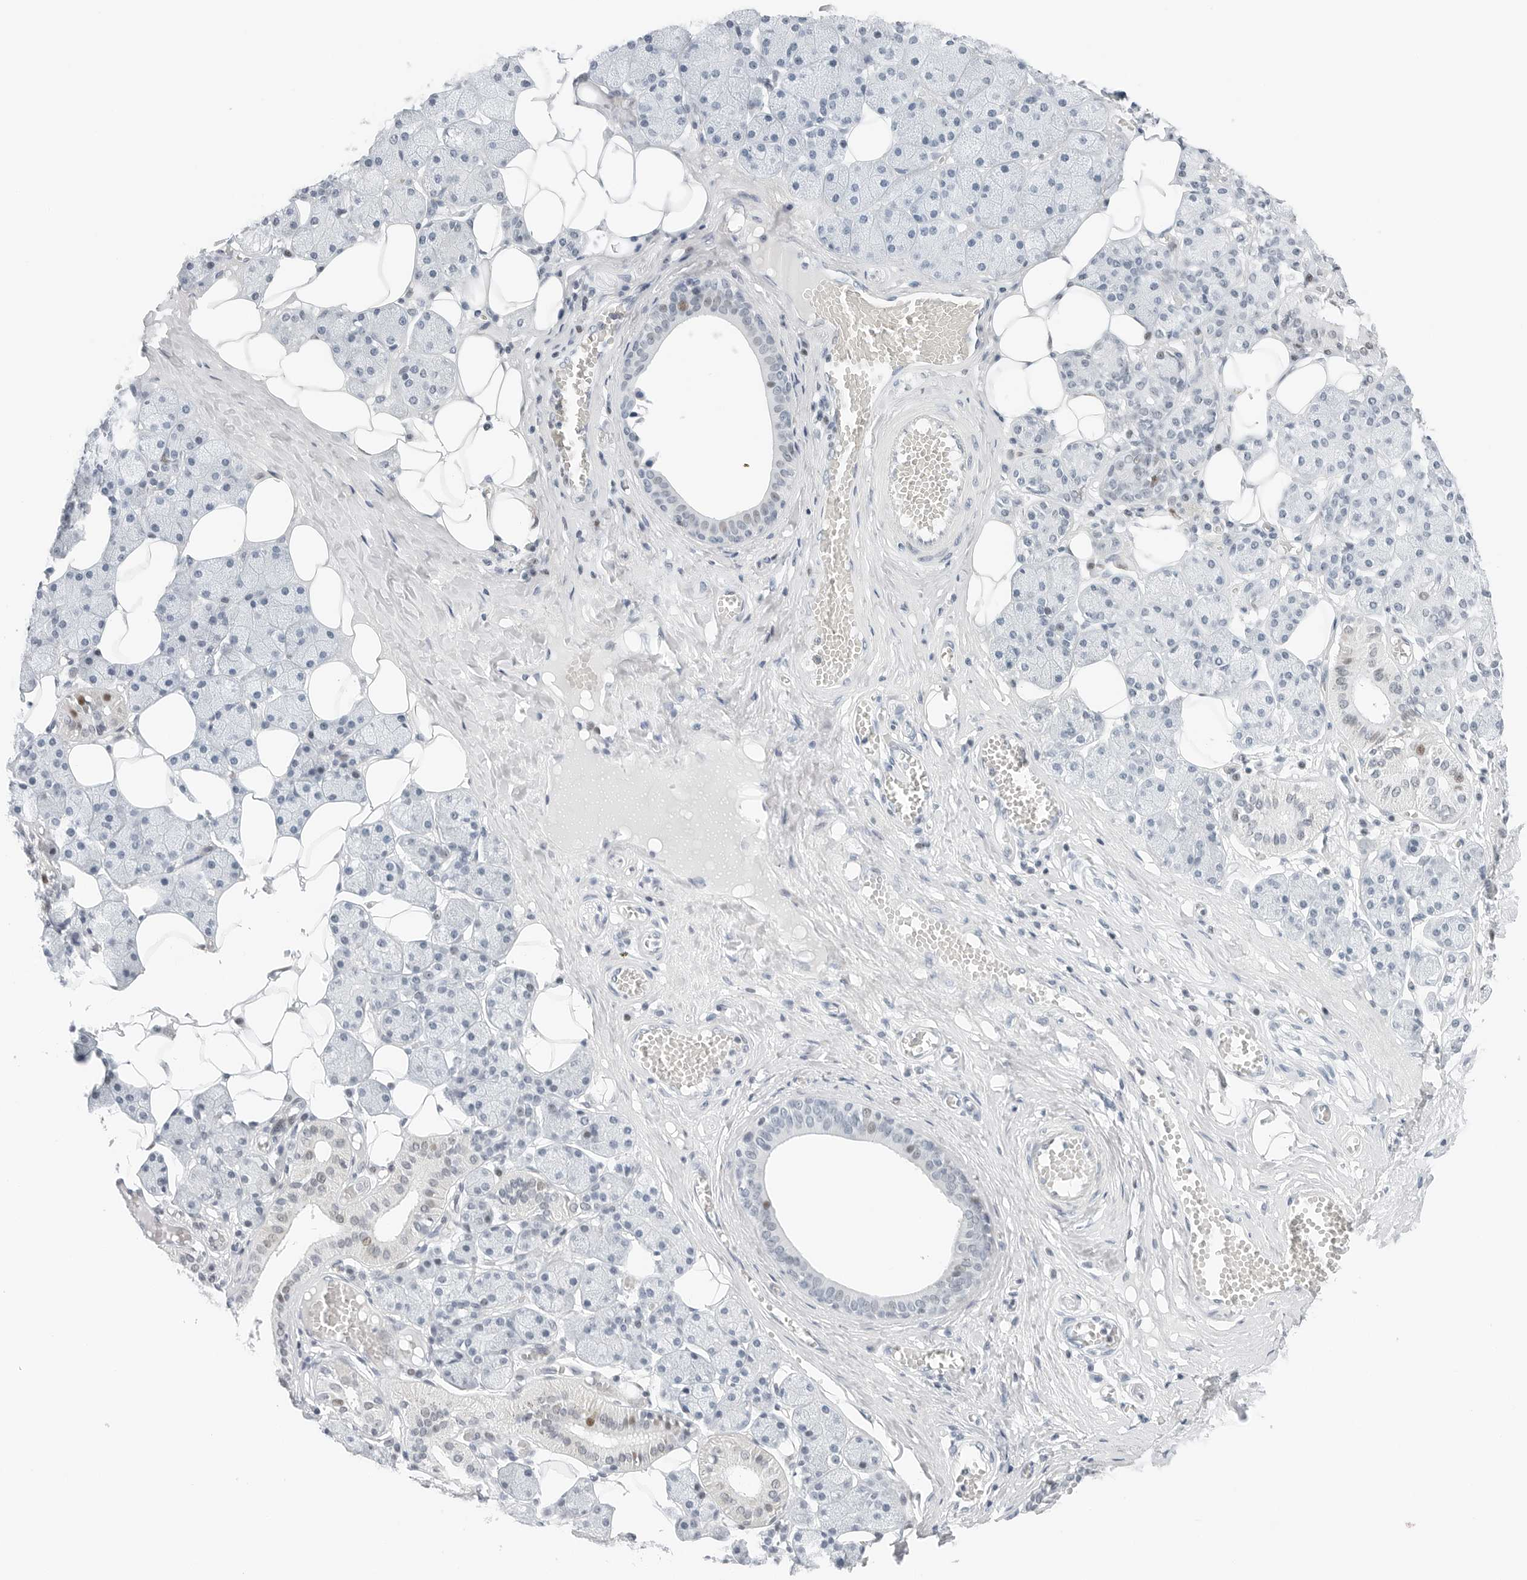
{"staining": {"intensity": "negative", "quantity": "none", "location": "none"}, "tissue": "salivary gland", "cell_type": "Glandular cells", "image_type": "normal", "snomed": [{"axis": "morphology", "description": "Normal tissue, NOS"}, {"axis": "topography", "description": "Salivary gland"}], "caption": "A micrograph of salivary gland stained for a protein demonstrates no brown staining in glandular cells. Brightfield microscopy of immunohistochemistry stained with DAB (brown) and hematoxylin (blue), captured at high magnification.", "gene": "NTMT2", "patient": {"sex": "female", "age": 33}}